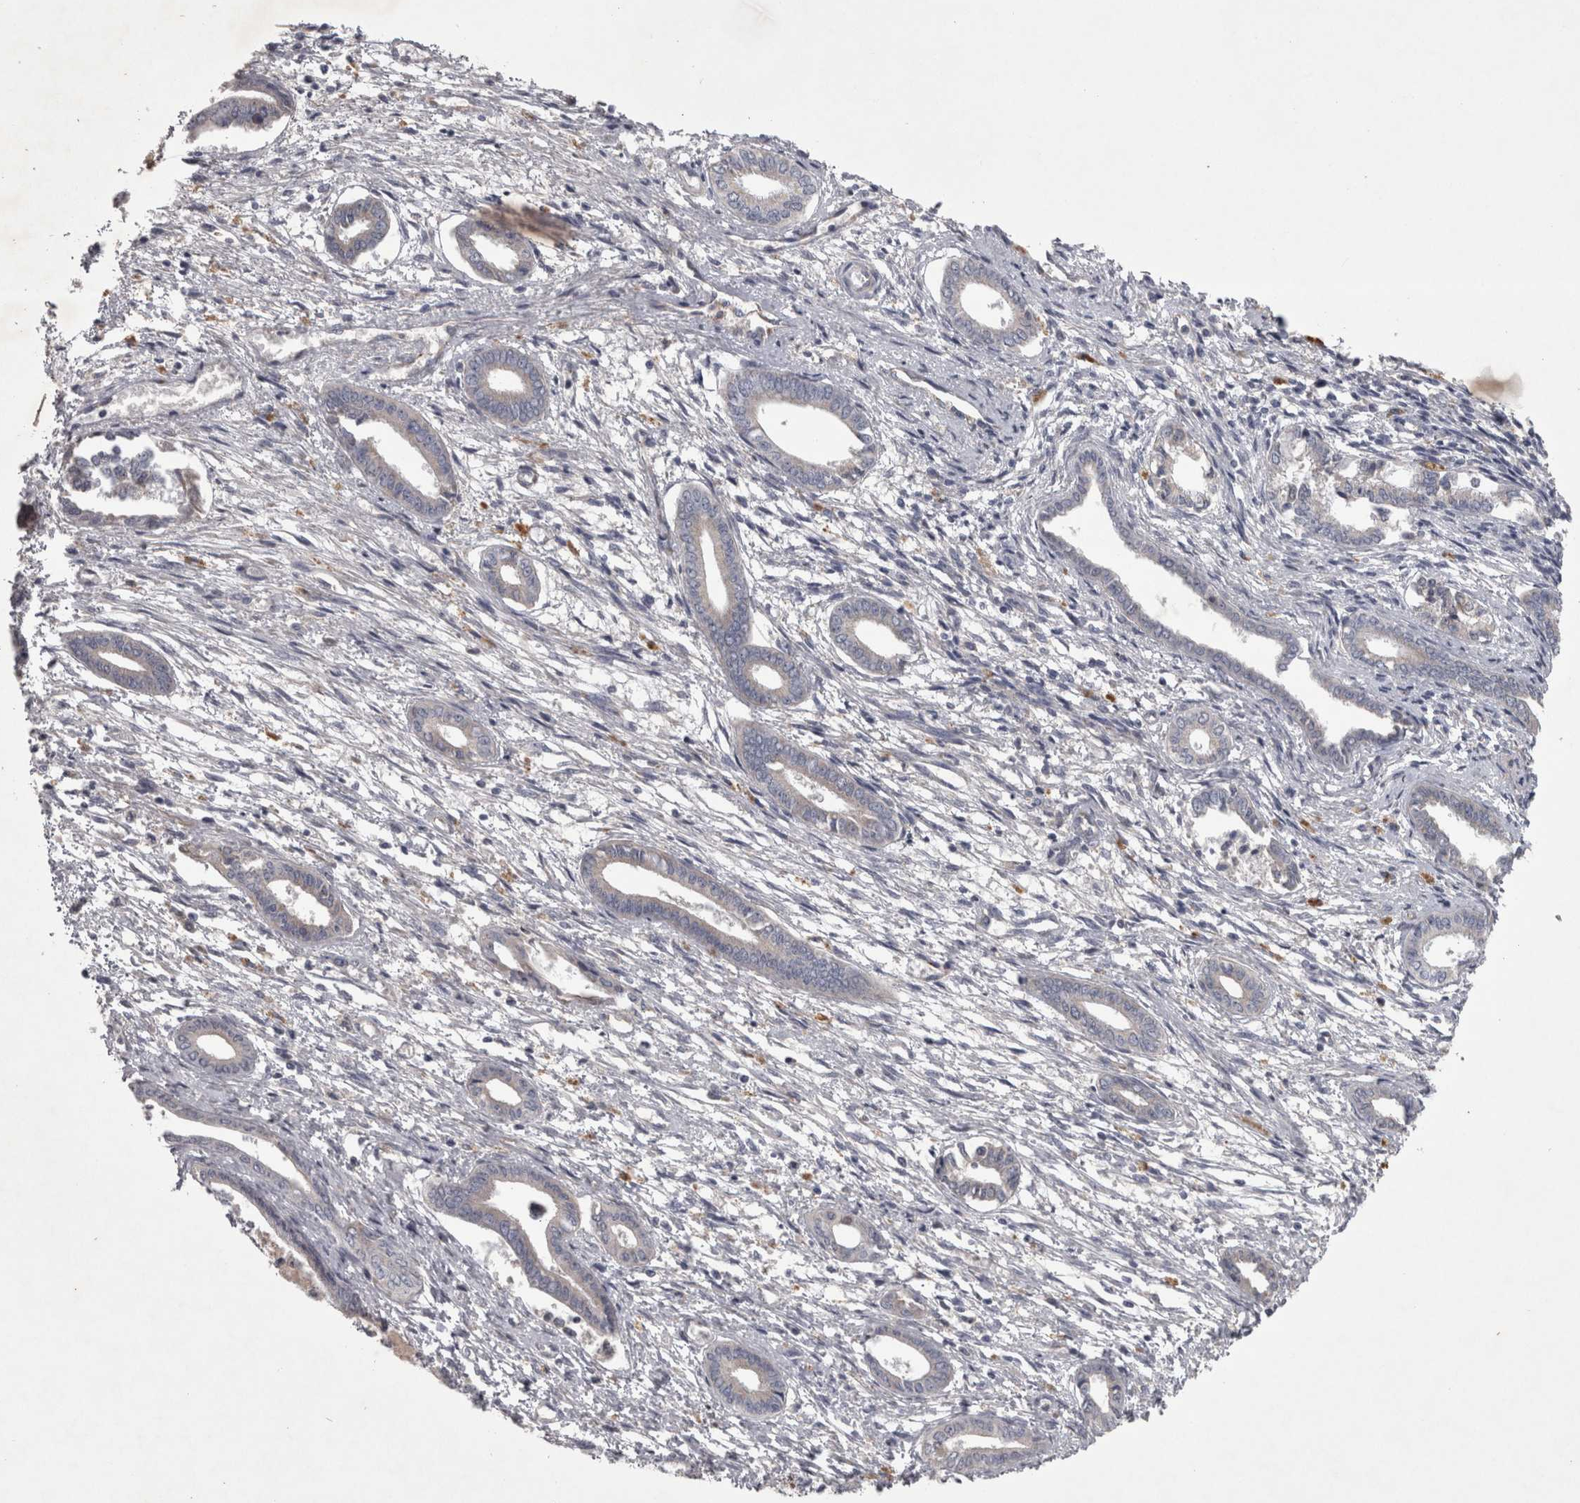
{"staining": {"intensity": "negative", "quantity": "none", "location": "none"}, "tissue": "endometrium", "cell_type": "Cells in endometrial stroma", "image_type": "normal", "snomed": [{"axis": "morphology", "description": "Normal tissue, NOS"}, {"axis": "topography", "description": "Endometrium"}], "caption": "Protein analysis of benign endometrium exhibits no significant staining in cells in endometrial stroma. (Brightfield microscopy of DAB immunohistochemistry at high magnification).", "gene": "DBT", "patient": {"sex": "female", "age": 56}}